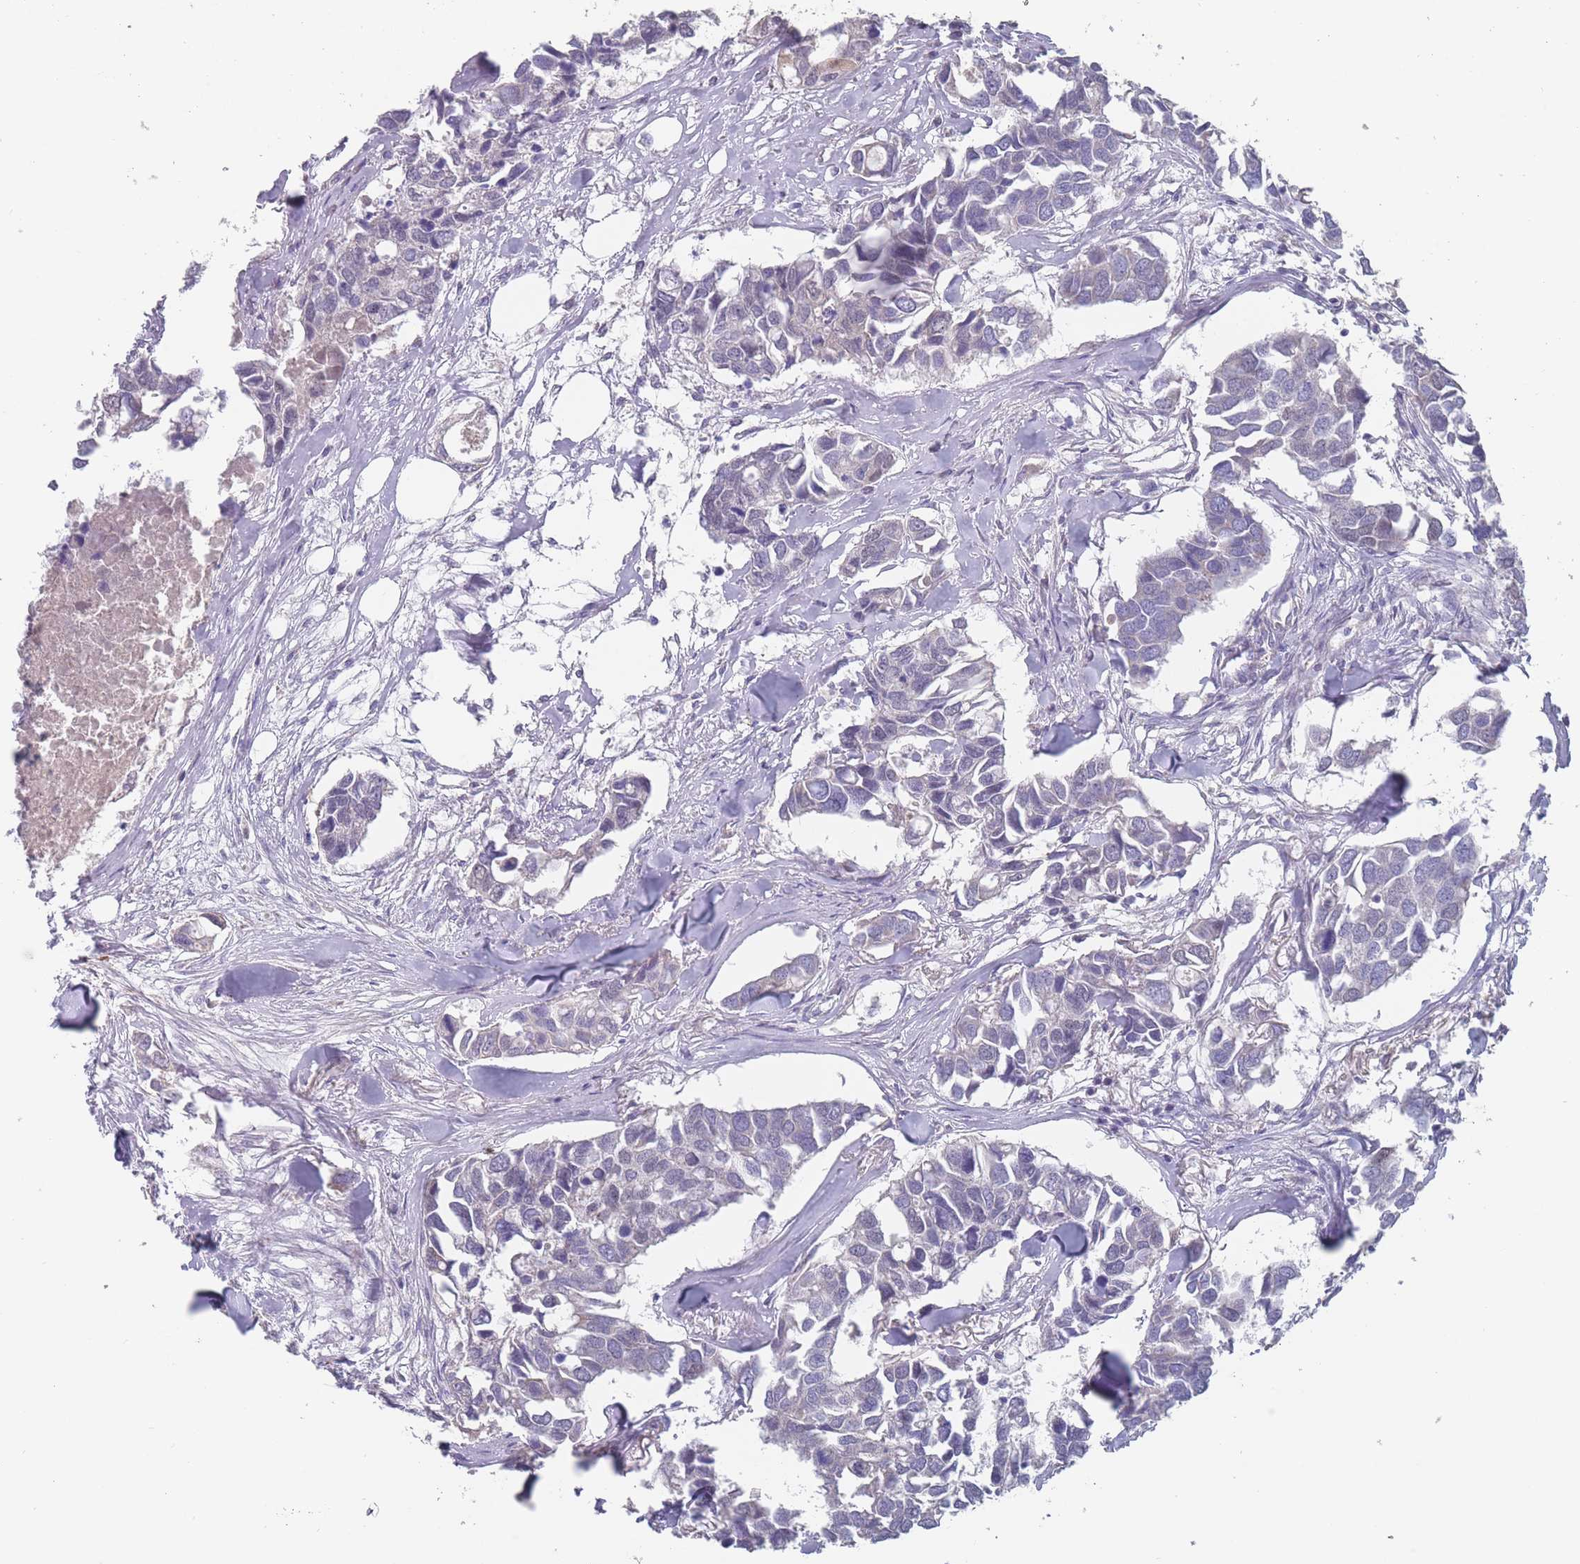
{"staining": {"intensity": "negative", "quantity": "none", "location": "none"}, "tissue": "breast cancer", "cell_type": "Tumor cells", "image_type": "cancer", "snomed": [{"axis": "morphology", "description": "Duct carcinoma"}, {"axis": "topography", "description": "Breast"}], "caption": "Tumor cells are negative for protein expression in human breast cancer (infiltrating ductal carcinoma).", "gene": "PEX7", "patient": {"sex": "female", "age": 83}}